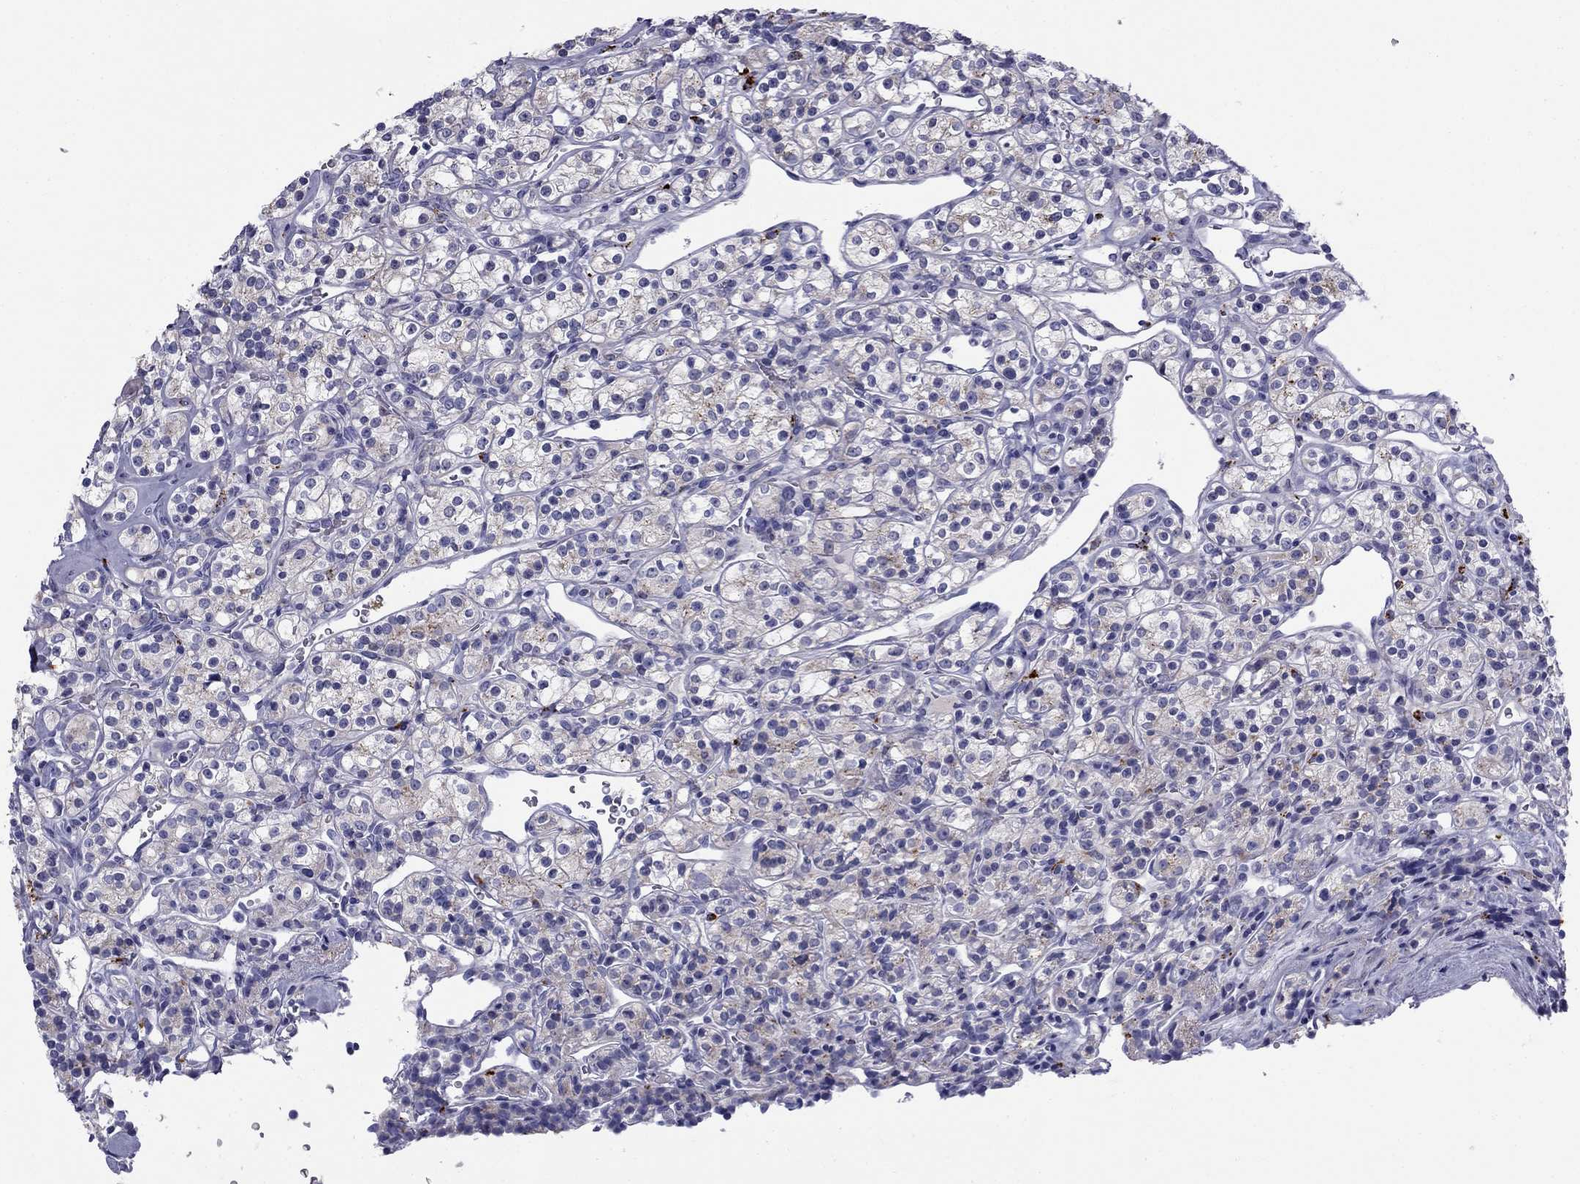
{"staining": {"intensity": "weak", "quantity": "25%-75%", "location": "cytoplasmic/membranous"}, "tissue": "renal cancer", "cell_type": "Tumor cells", "image_type": "cancer", "snomed": [{"axis": "morphology", "description": "Adenocarcinoma, NOS"}, {"axis": "topography", "description": "Kidney"}], "caption": "This is a micrograph of immunohistochemistry staining of renal adenocarcinoma, which shows weak positivity in the cytoplasmic/membranous of tumor cells.", "gene": "CLPSL2", "patient": {"sex": "male", "age": 77}}